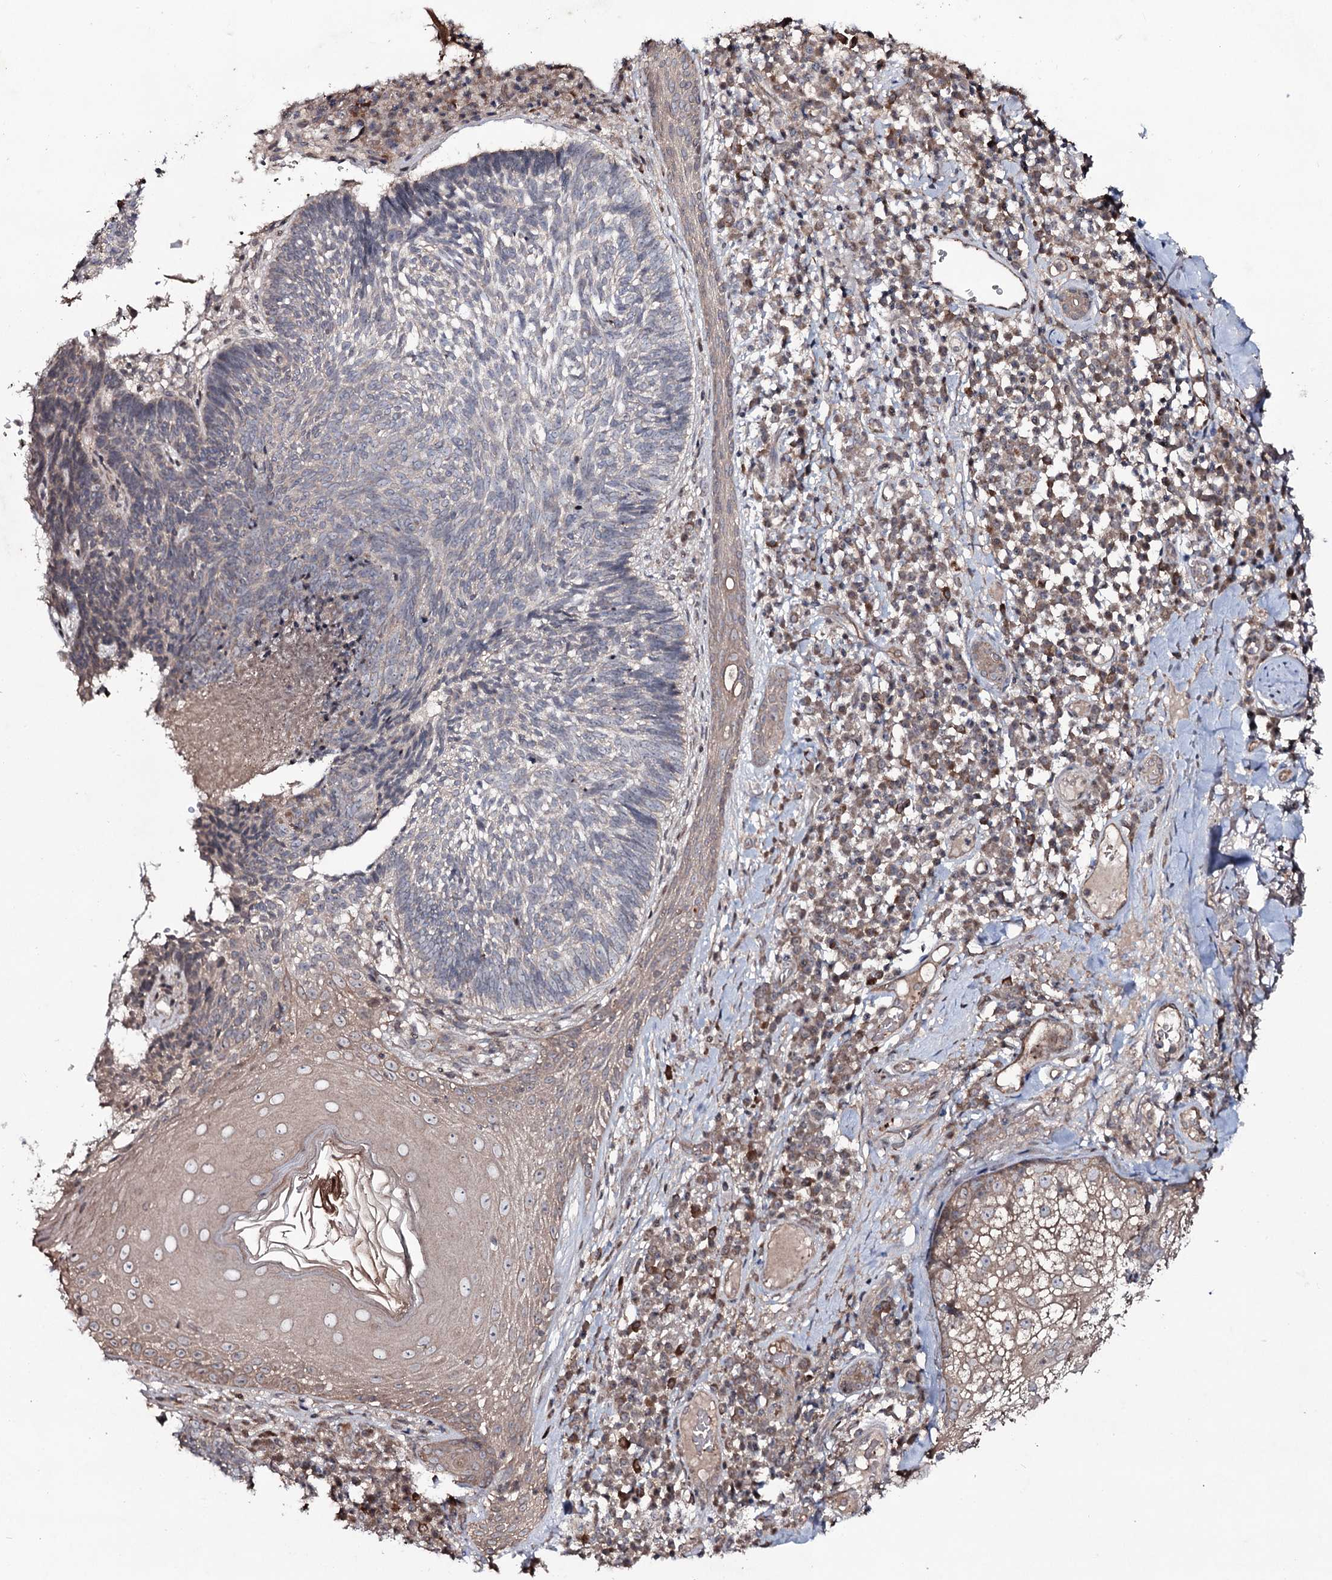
{"staining": {"intensity": "weak", "quantity": "<25%", "location": "cytoplasmic/membranous"}, "tissue": "skin cancer", "cell_type": "Tumor cells", "image_type": "cancer", "snomed": [{"axis": "morphology", "description": "Basal cell carcinoma"}, {"axis": "topography", "description": "Skin"}], "caption": "Tumor cells are negative for protein expression in human basal cell carcinoma (skin). (DAB immunohistochemistry (IHC), high magnification).", "gene": "SNAP23", "patient": {"sex": "male", "age": 88}}